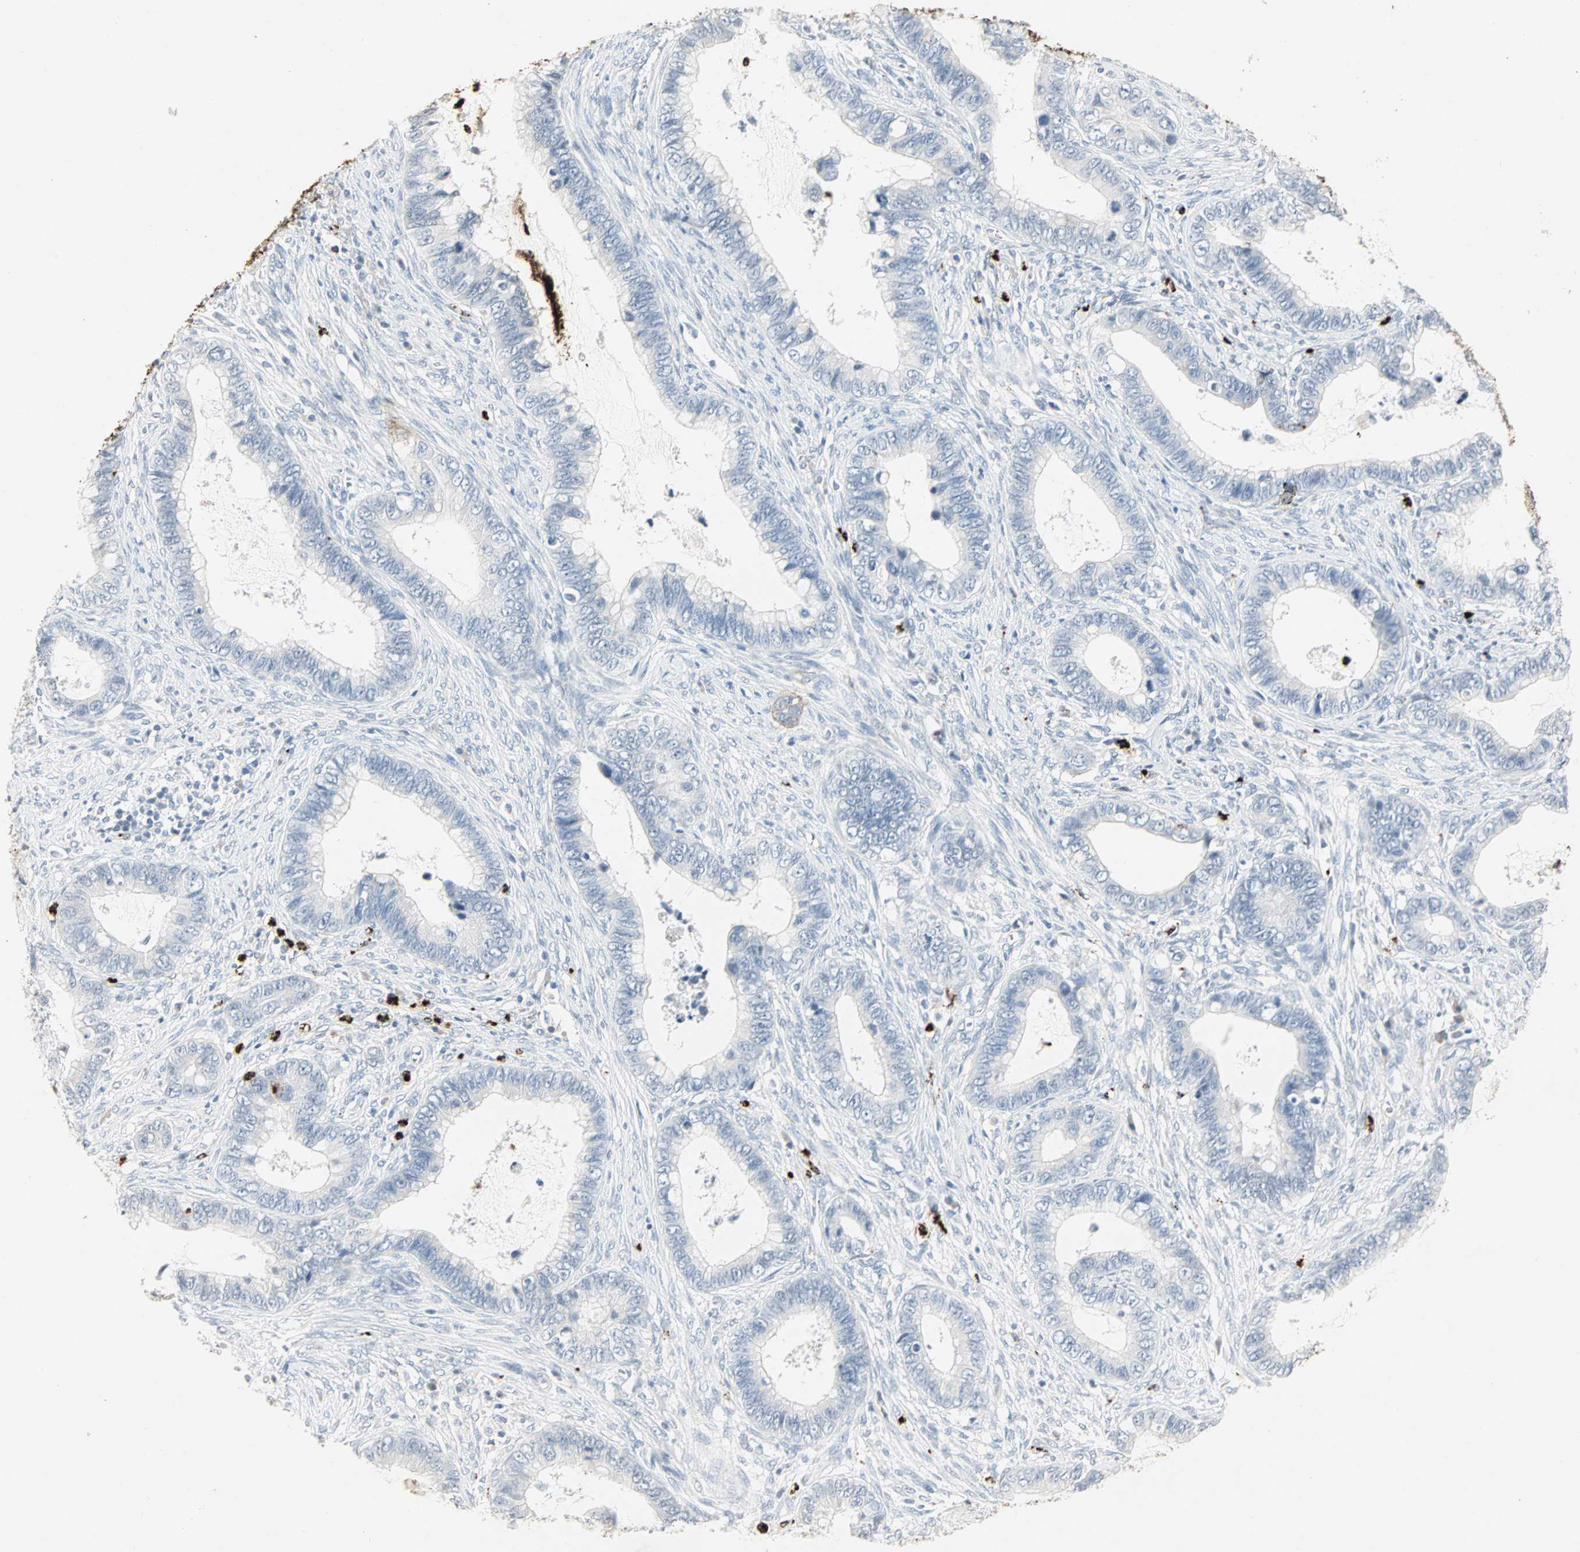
{"staining": {"intensity": "negative", "quantity": "none", "location": "none"}, "tissue": "cervical cancer", "cell_type": "Tumor cells", "image_type": "cancer", "snomed": [{"axis": "morphology", "description": "Adenocarcinoma, NOS"}, {"axis": "topography", "description": "Cervix"}], "caption": "Immunohistochemistry micrograph of neoplastic tissue: cervical cancer (adenocarcinoma) stained with DAB shows no significant protein staining in tumor cells.", "gene": "CEACAM6", "patient": {"sex": "female", "age": 44}}